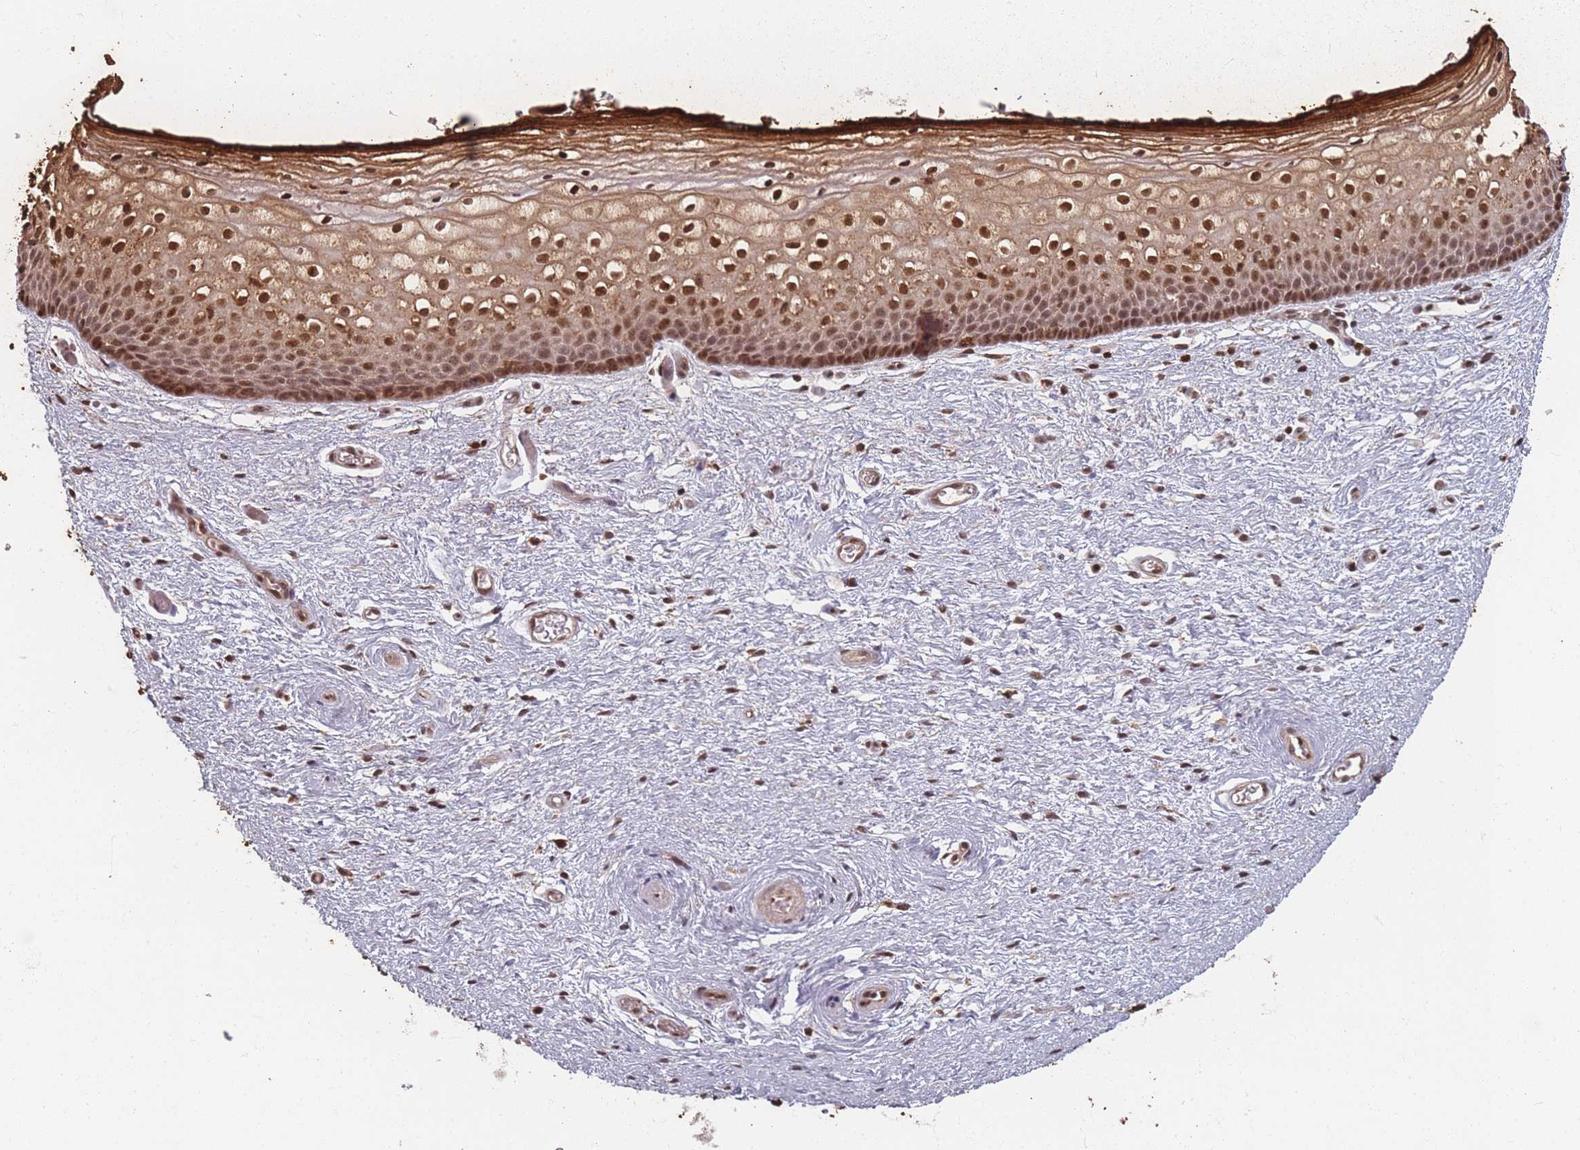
{"staining": {"intensity": "moderate", "quantity": ">75%", "location": "cytoplasmic/membranous,nuclear"}, "tissue": "vagina", "cell_type": "Squamous epithelial cells", "image_type": "normal", "snomed": [{"axis": "morphology", "description": "Normal tissue, NOS"}, {"axis": "topography", "description": "Vagina"}], "caption": "Protein staining of unremarkable vagina demonstrates moderate cytoplasmic/membranous,nuclear expression in approximately >75% of squamous epithelial cells. (DAB = brown stain, brightfield microscopy at high magnification).", "gene": "WDR55", "patient": {"sex": "female", "age": 60}}